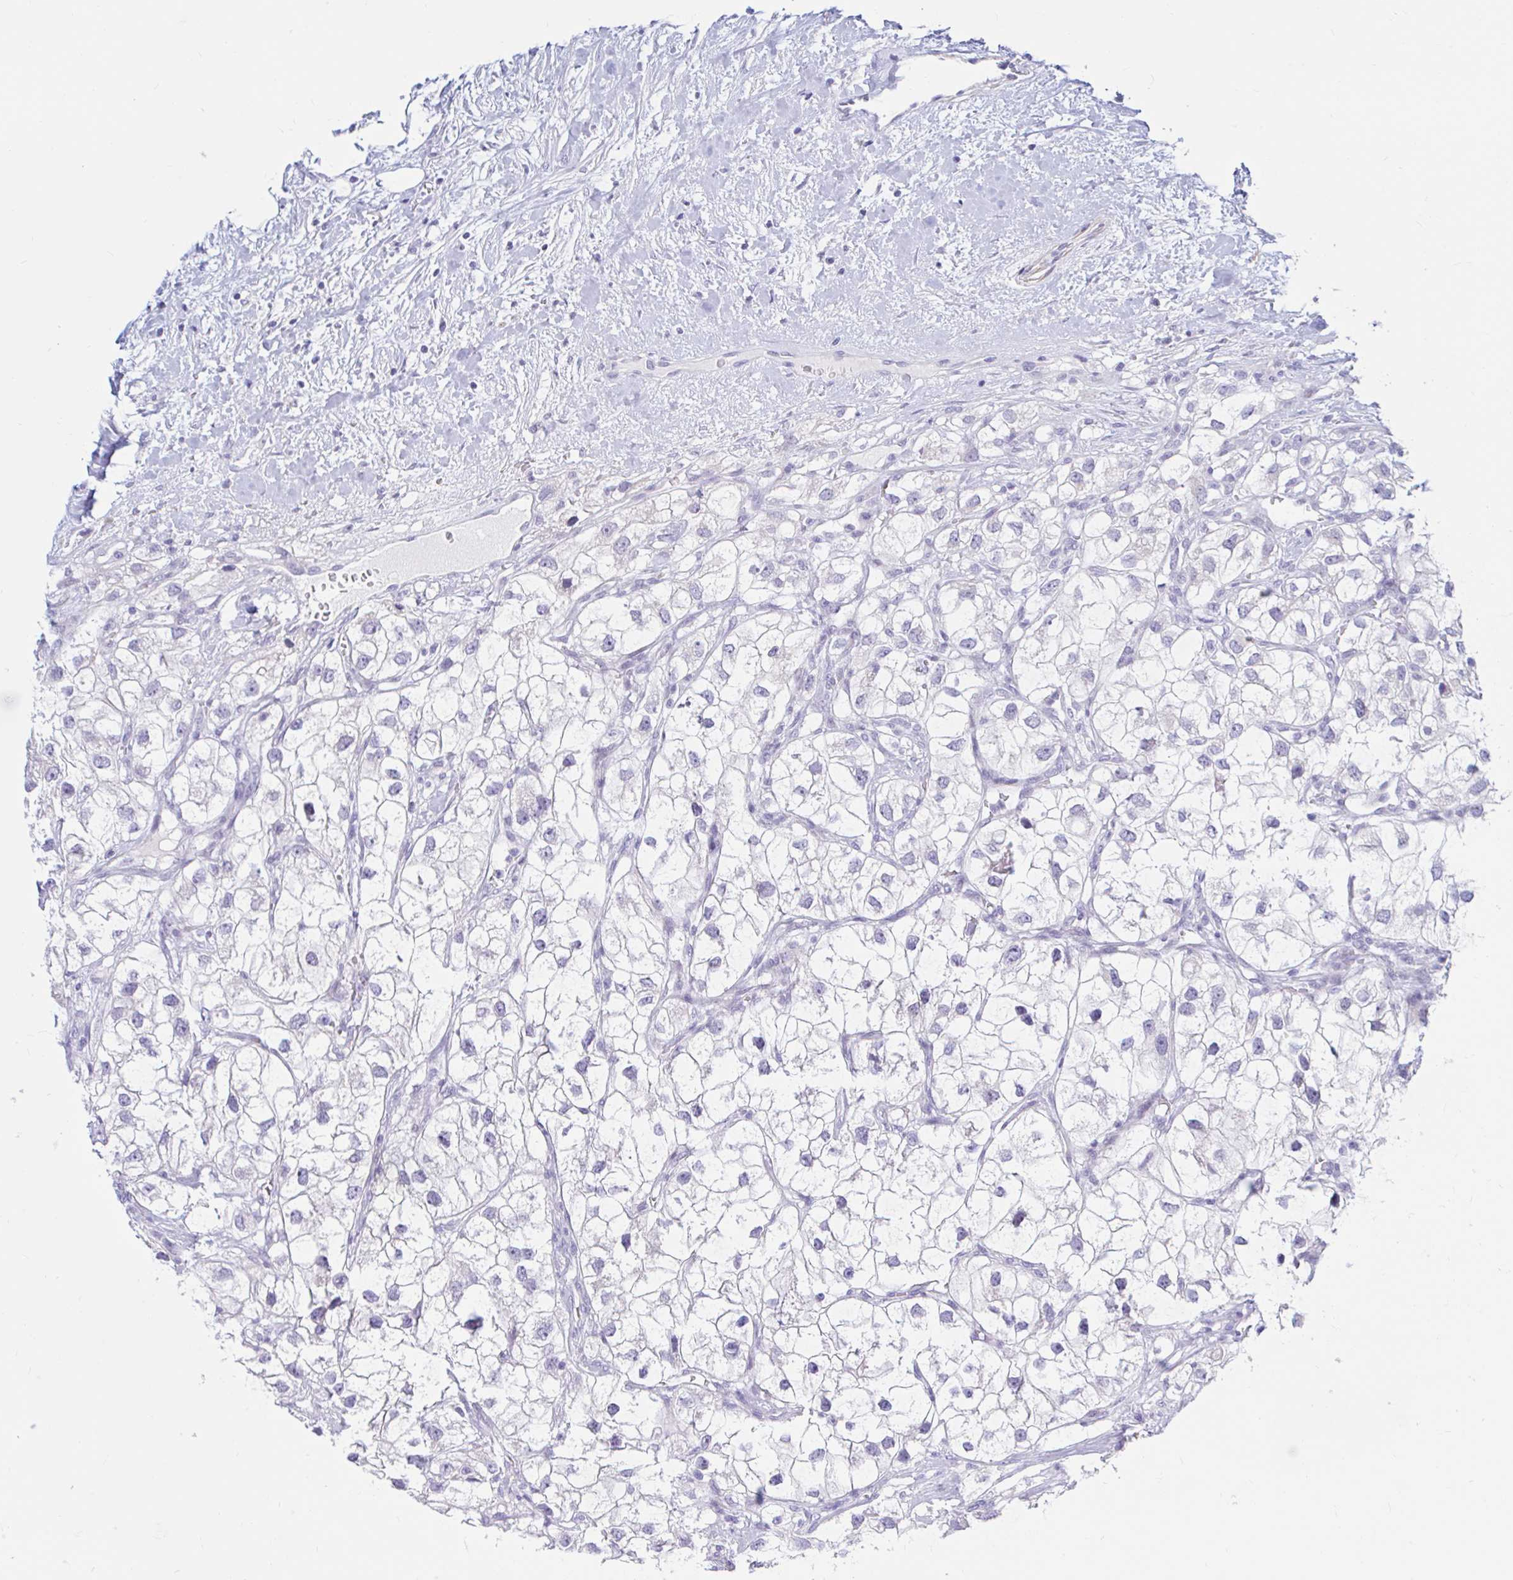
{"staining": {"intensity": "negative", "quantity": "none", "location": "none"}, "tissue": "renal cancer", "cell_type": "Tumor cells", "image_type": "cancer", "snomed": [{"axis": "morphology", "description": "Adenocarcinoma, NOS"}, {"axis": "topography", "description": "Kidney"}], "caption": "DAB immunohistochemical staining of adenocarcinoma (renal) reveals no significant staining in tumor cells.", "gene": "NBPF3", "patient": {"sex": "male", "age": 59}}